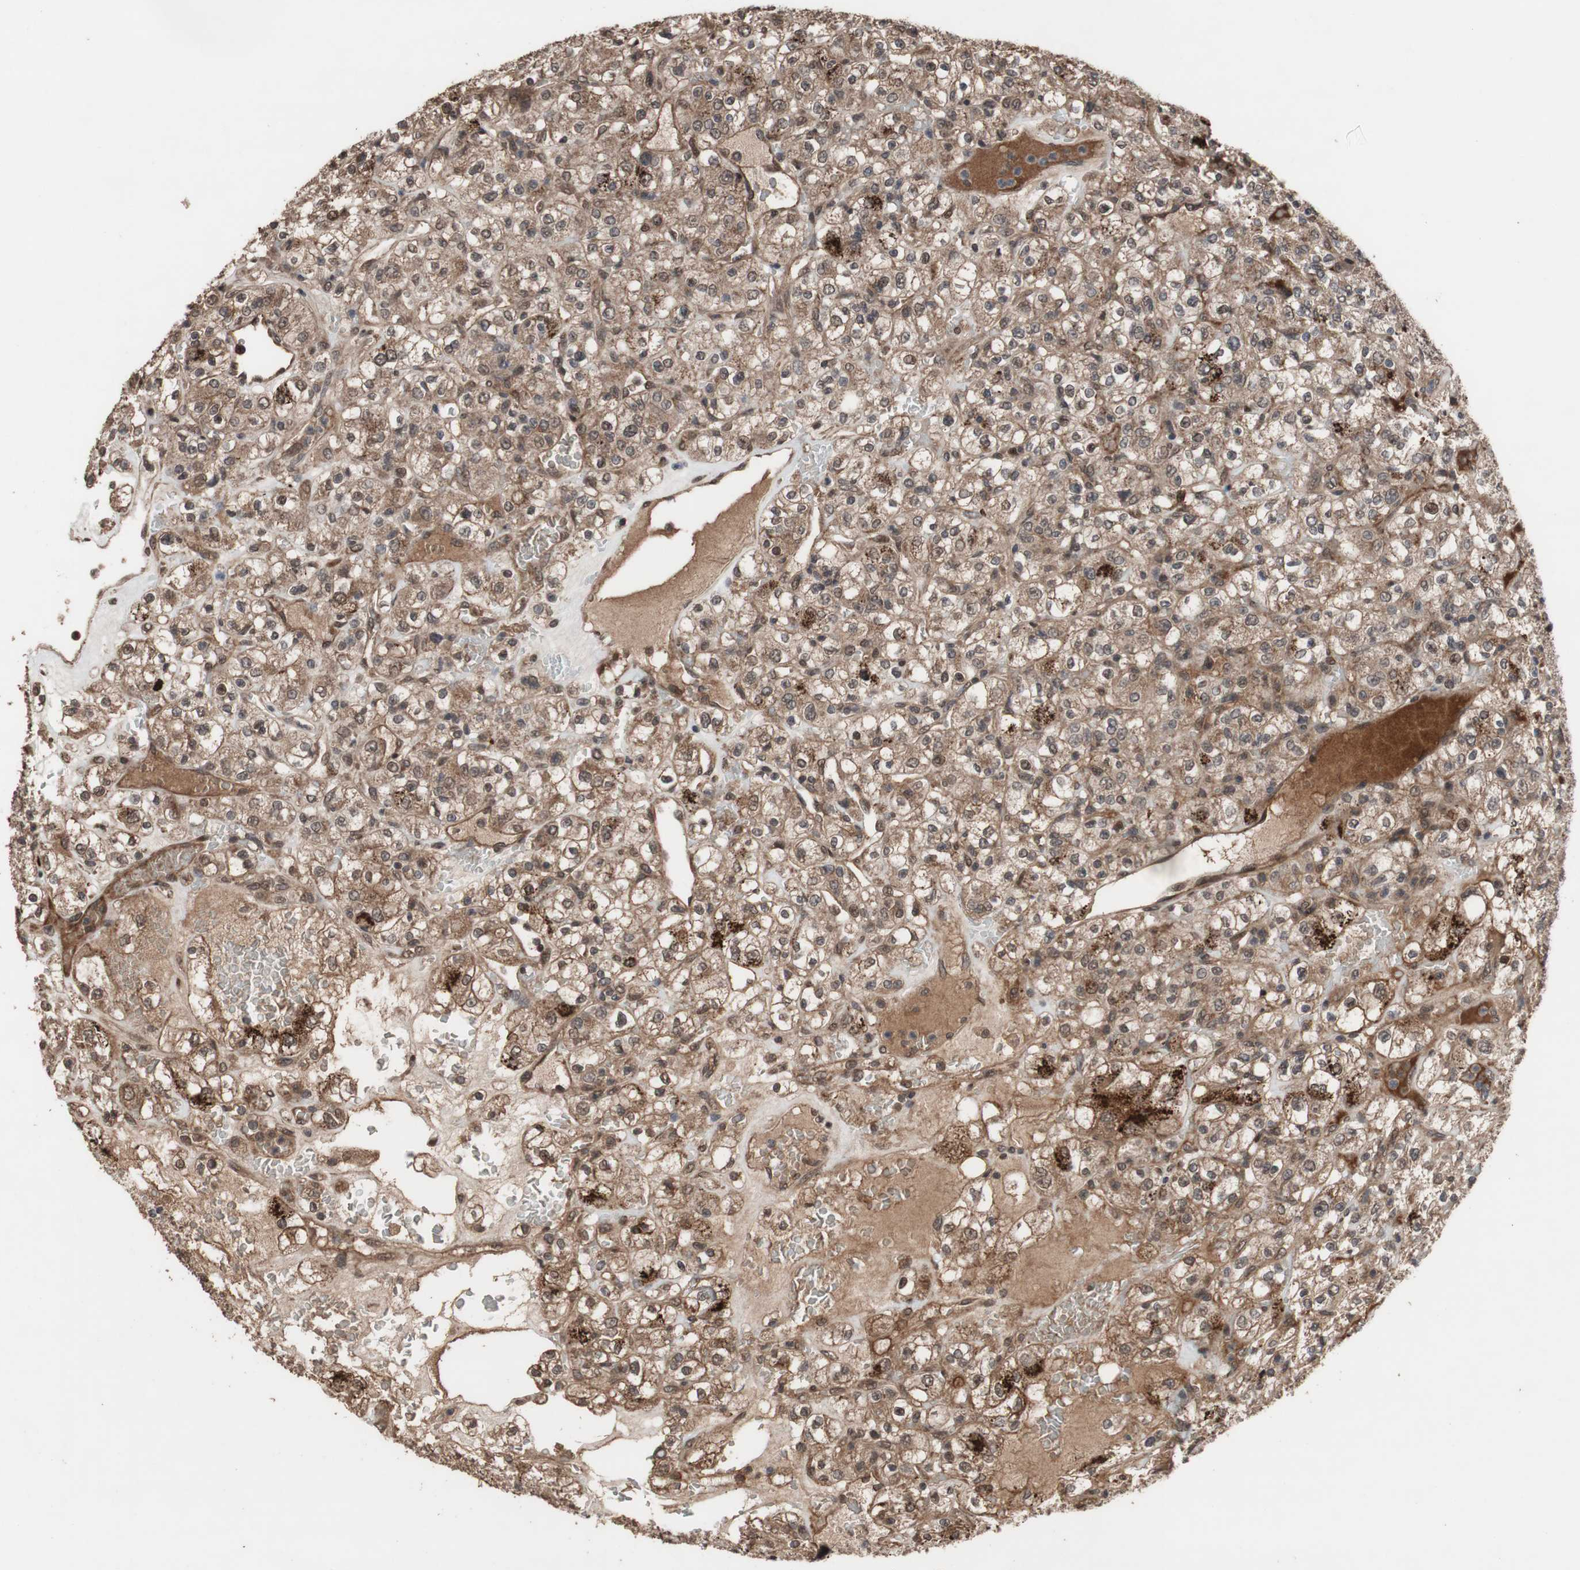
{"staining": {"intensity": "moderate", "quantity": "25%-75%", "location": "cytoplasmic/membranous"}, "tissue": "renal cancer", "cell_type": "Tumor cells", "image_type": "cancer", "snomed": [{"axis": "morphology", "description": "Normal tissue, NOS"}, {"axis": "morphology", "description": "Adenocarcinoma, NOS"}, {"axis": "topography", "description": "Kidney"}], "caption": "Renal cancer stained with a brown dye exhibits moderate cytoplasmic/membranous positive expression in about 25%-75% of tumor cells.", "gene": "KANSL1", "patient": {"sex": "female", "age": 72}}